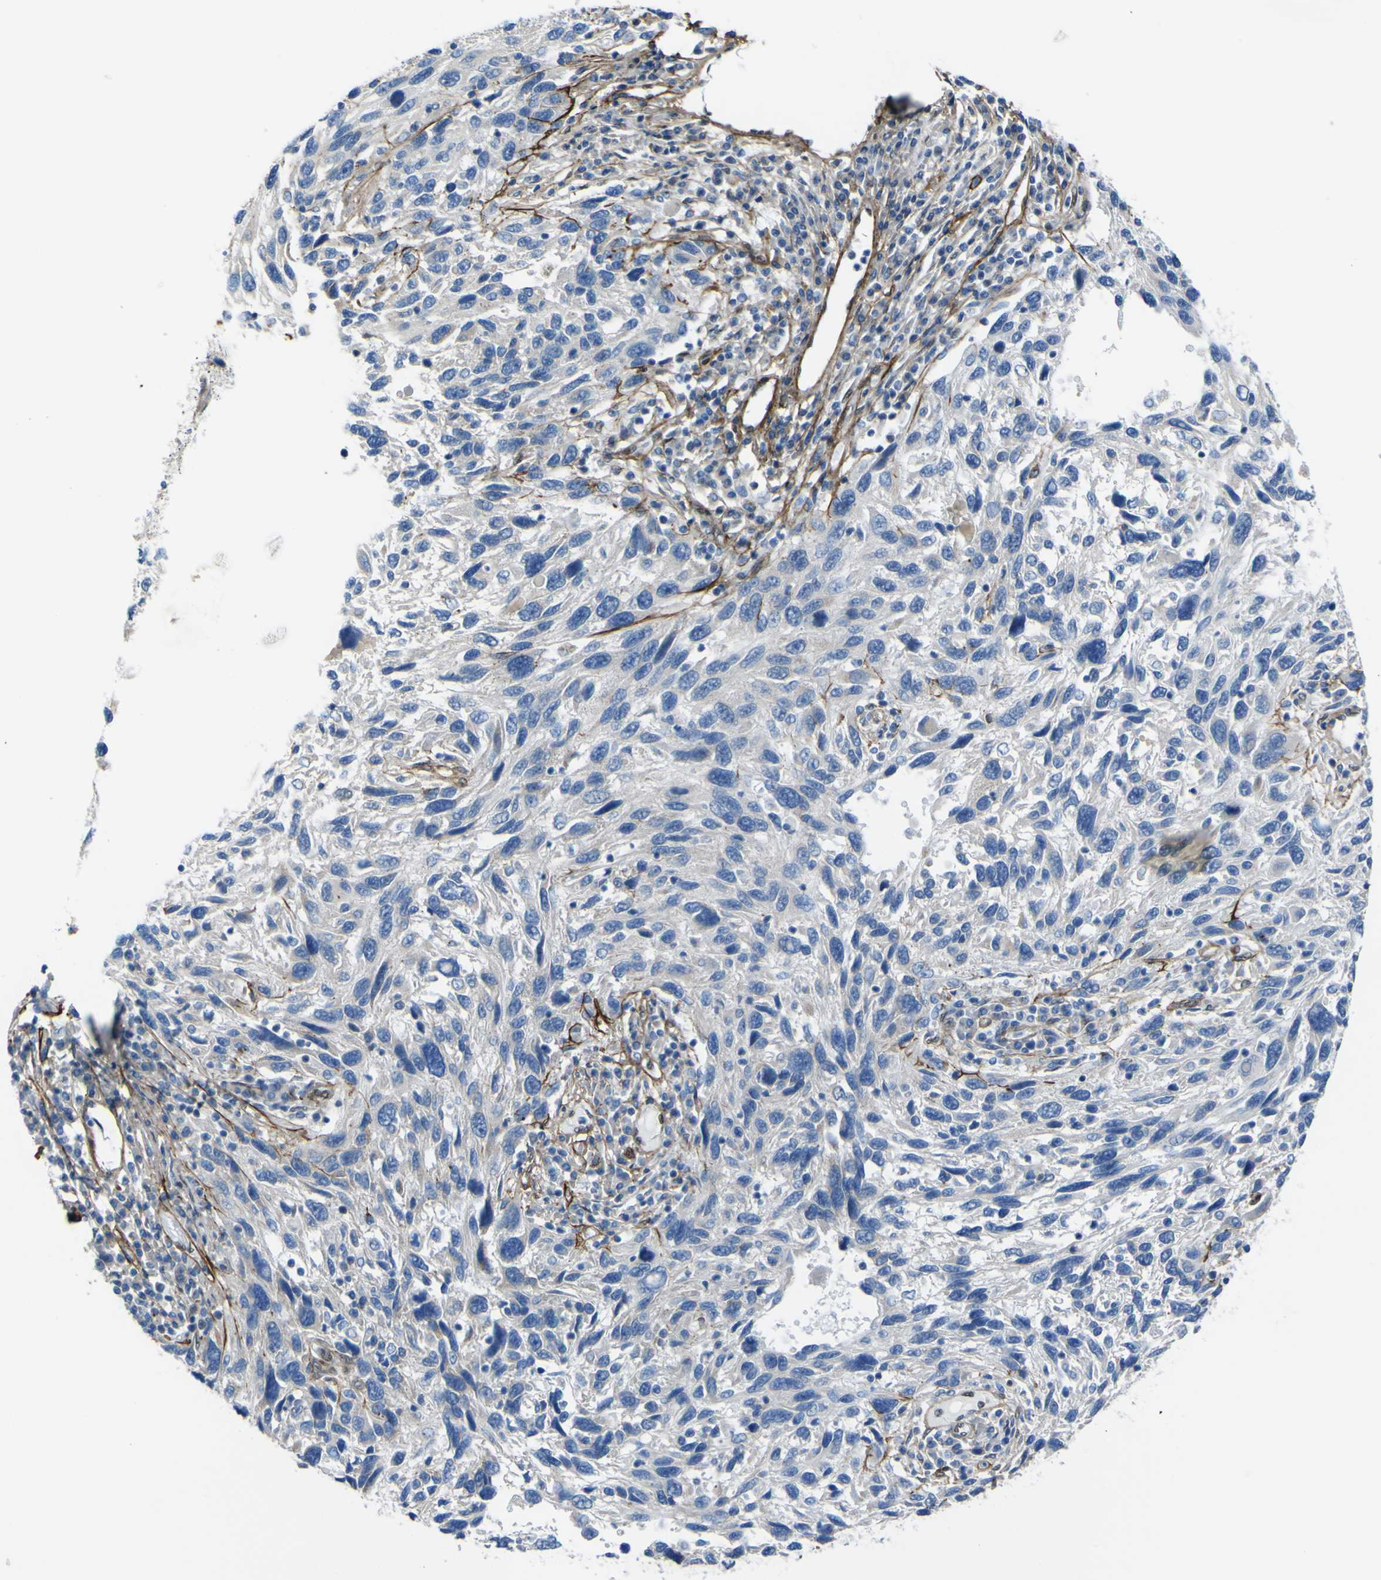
{"staining": {"intensity": "negative", "quantity": "none", "location": "none"}, "tissue": "melanoma", "cell_type": "Tumor cells", "image_type": "cancer", "snomed": [{"axis": "morphology", "description": "Malignant melanoma, NOS"}, {"axis": "topography", "description": "Skin"}], "caption": "IHC image of melanoma stained for a protein (brown), which reveals no expression in tumor cells.", "gene": "LRRN1", "patient": {"sex": "male", "age": 53}}